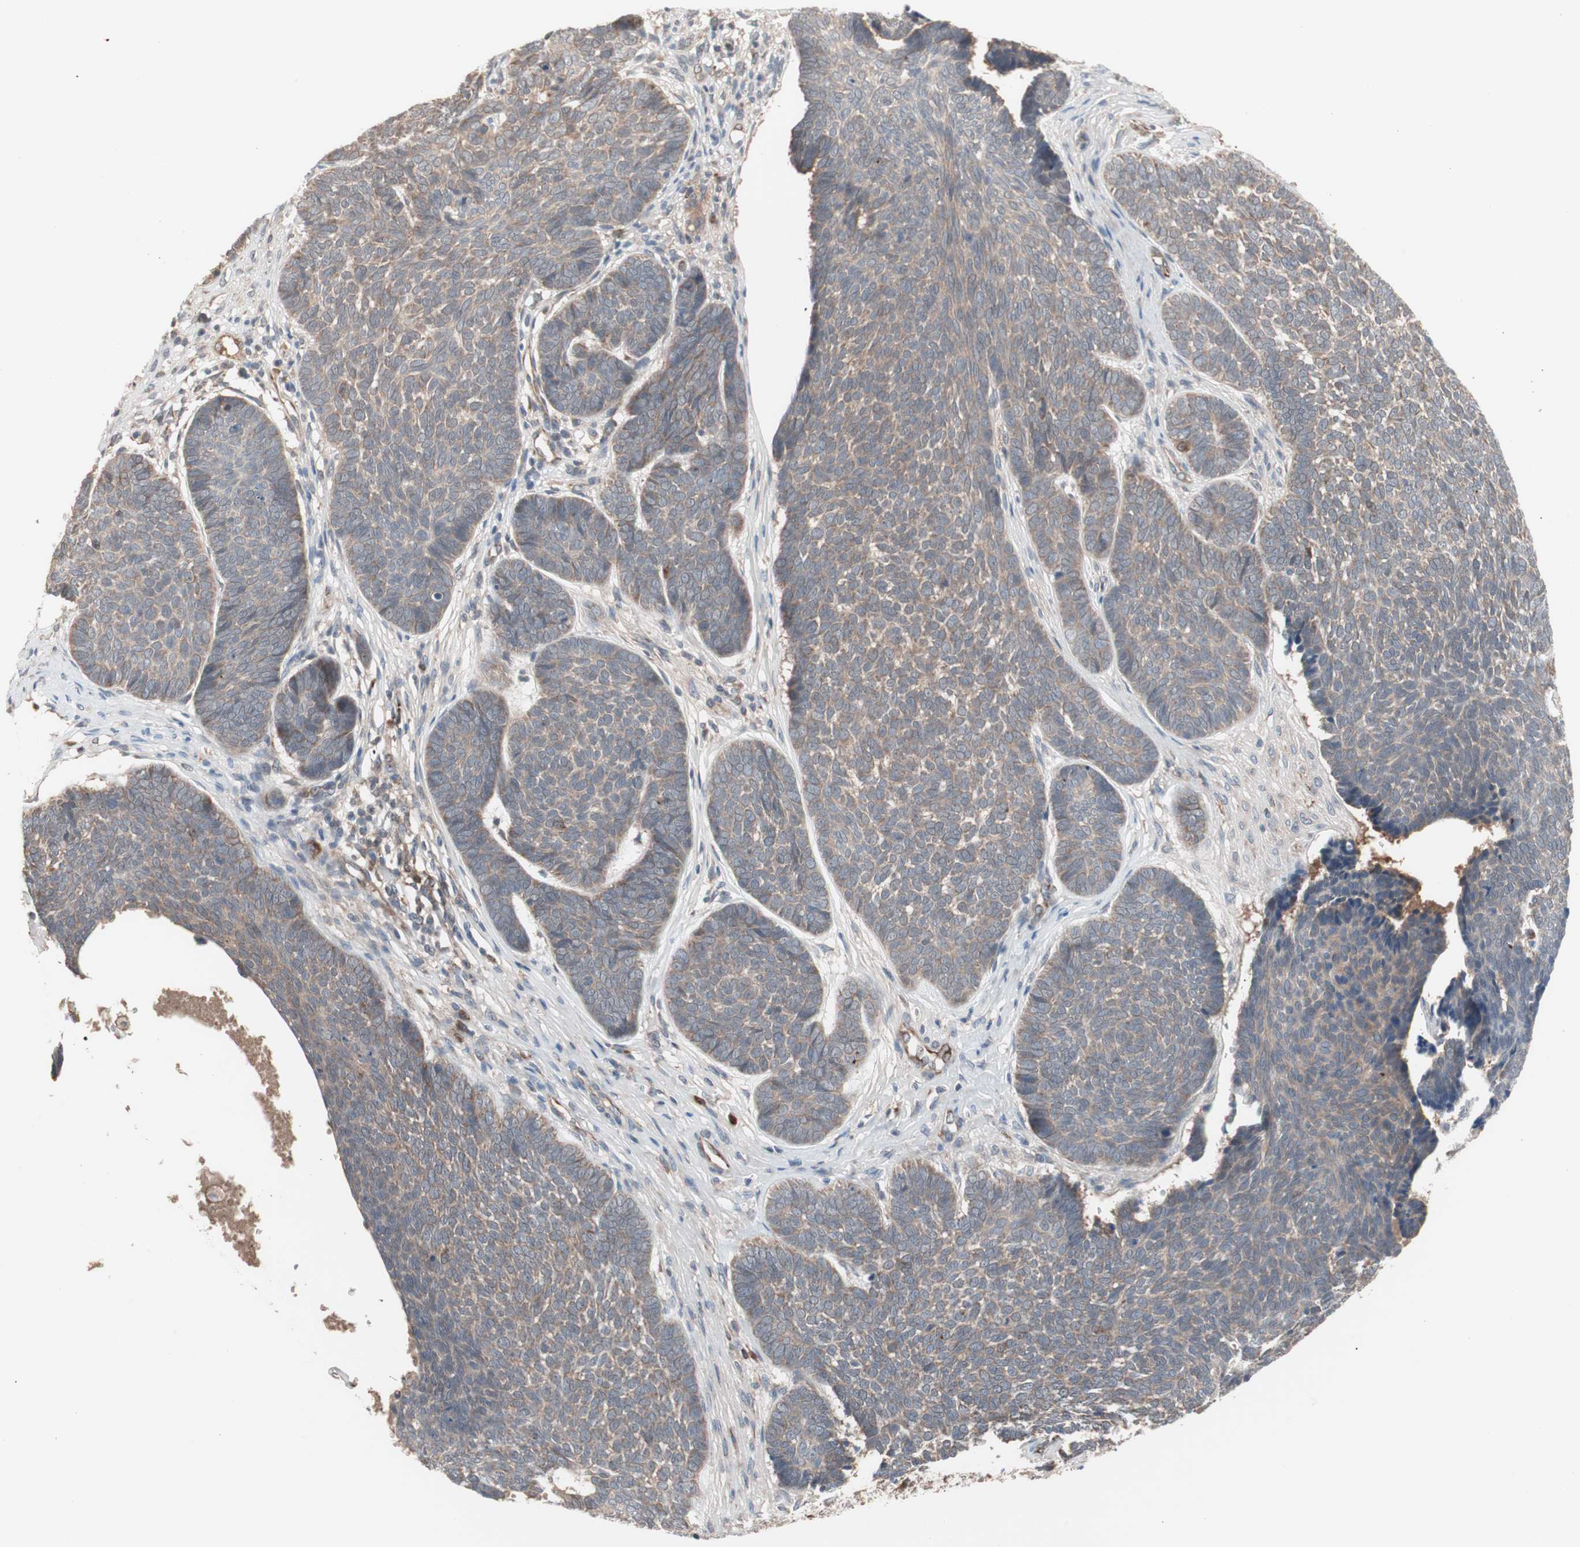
{"staining": {"intensity": "moderate", "quantity": ">75%", "location": "cytoplasmic/membranous"}, "tissue": "skin cancer", "cell_type": "Tumor cells", "image_type": "cancer", "snomed": [{"axis": "morphology", "description": "Basal cell carcinoma"}, {"axis": "topography", "description": "Skin"}], "caption": "Skin cancer (basal cell carcinoma) was stained to show a protein in brown. There is medium levels of moderate cytoplasmic/membranous staining in about >75% of tumor cells. The protein of interest is shown in brown color, while the nuclei are stained blue.", "gene": "HMBS", "patient": {"sex": "male", "age": 84}}